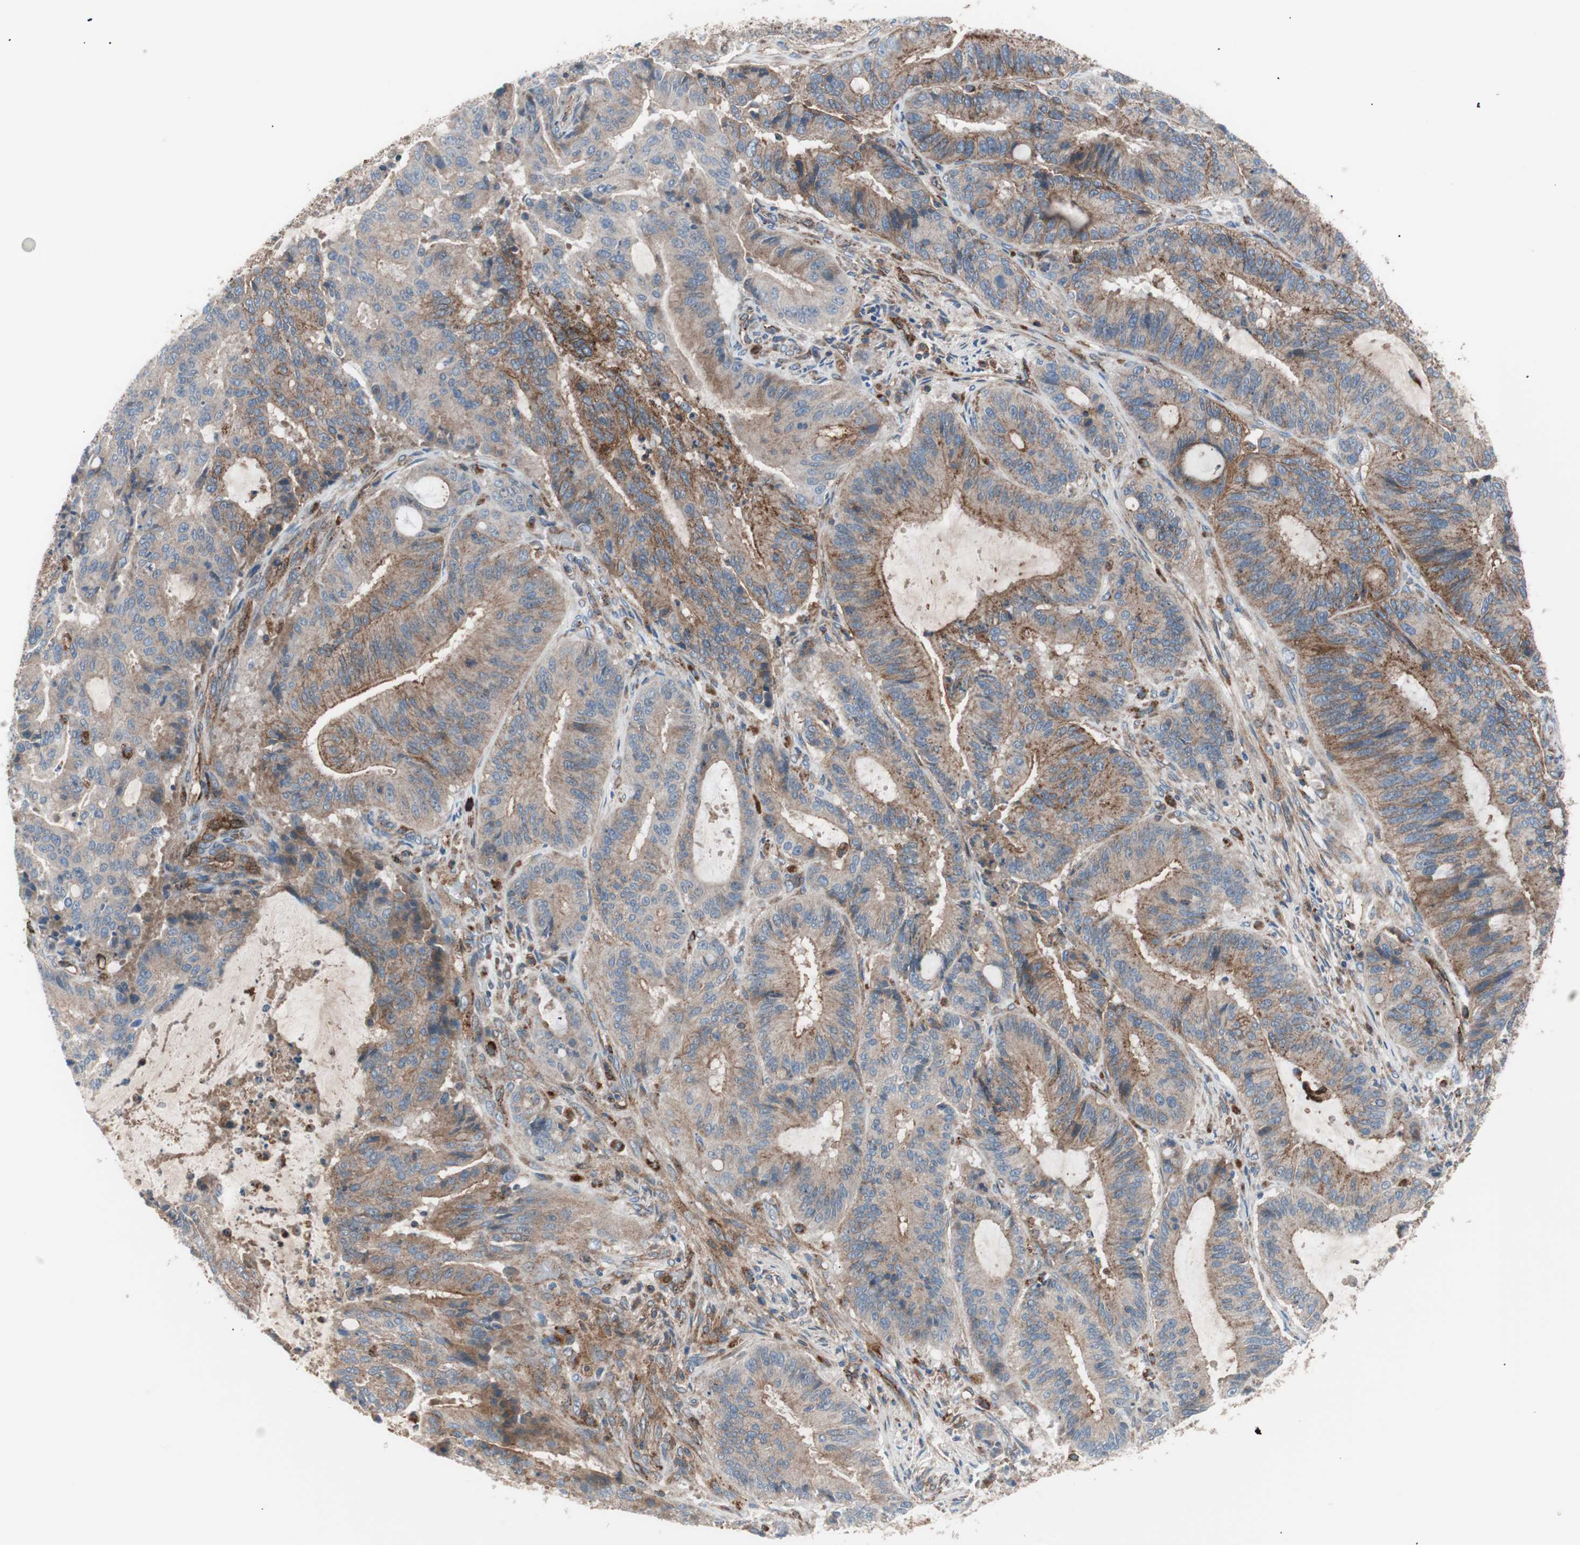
{"staining": {"intensity": "moderate", "quantity": ">75%", "location": "cytoplasmic/membranous"}, "tissue": "liver cancer", "cell_type": "Tumor cells", "image_type": "cancer", "snomed": [{"axis": "morphology", "description": "Cholangiocarcinoma"}, {"axis": "topography", "description": "Liver"}], "caption": "Human liver cholangiocarcinoma stained for a protein (brown) displays moderate cytoplasmic/membranous positive expression in about >75% of tumor cells.", "gene": "FLOT2", "patient": {"sex": "female", "age": 73}}